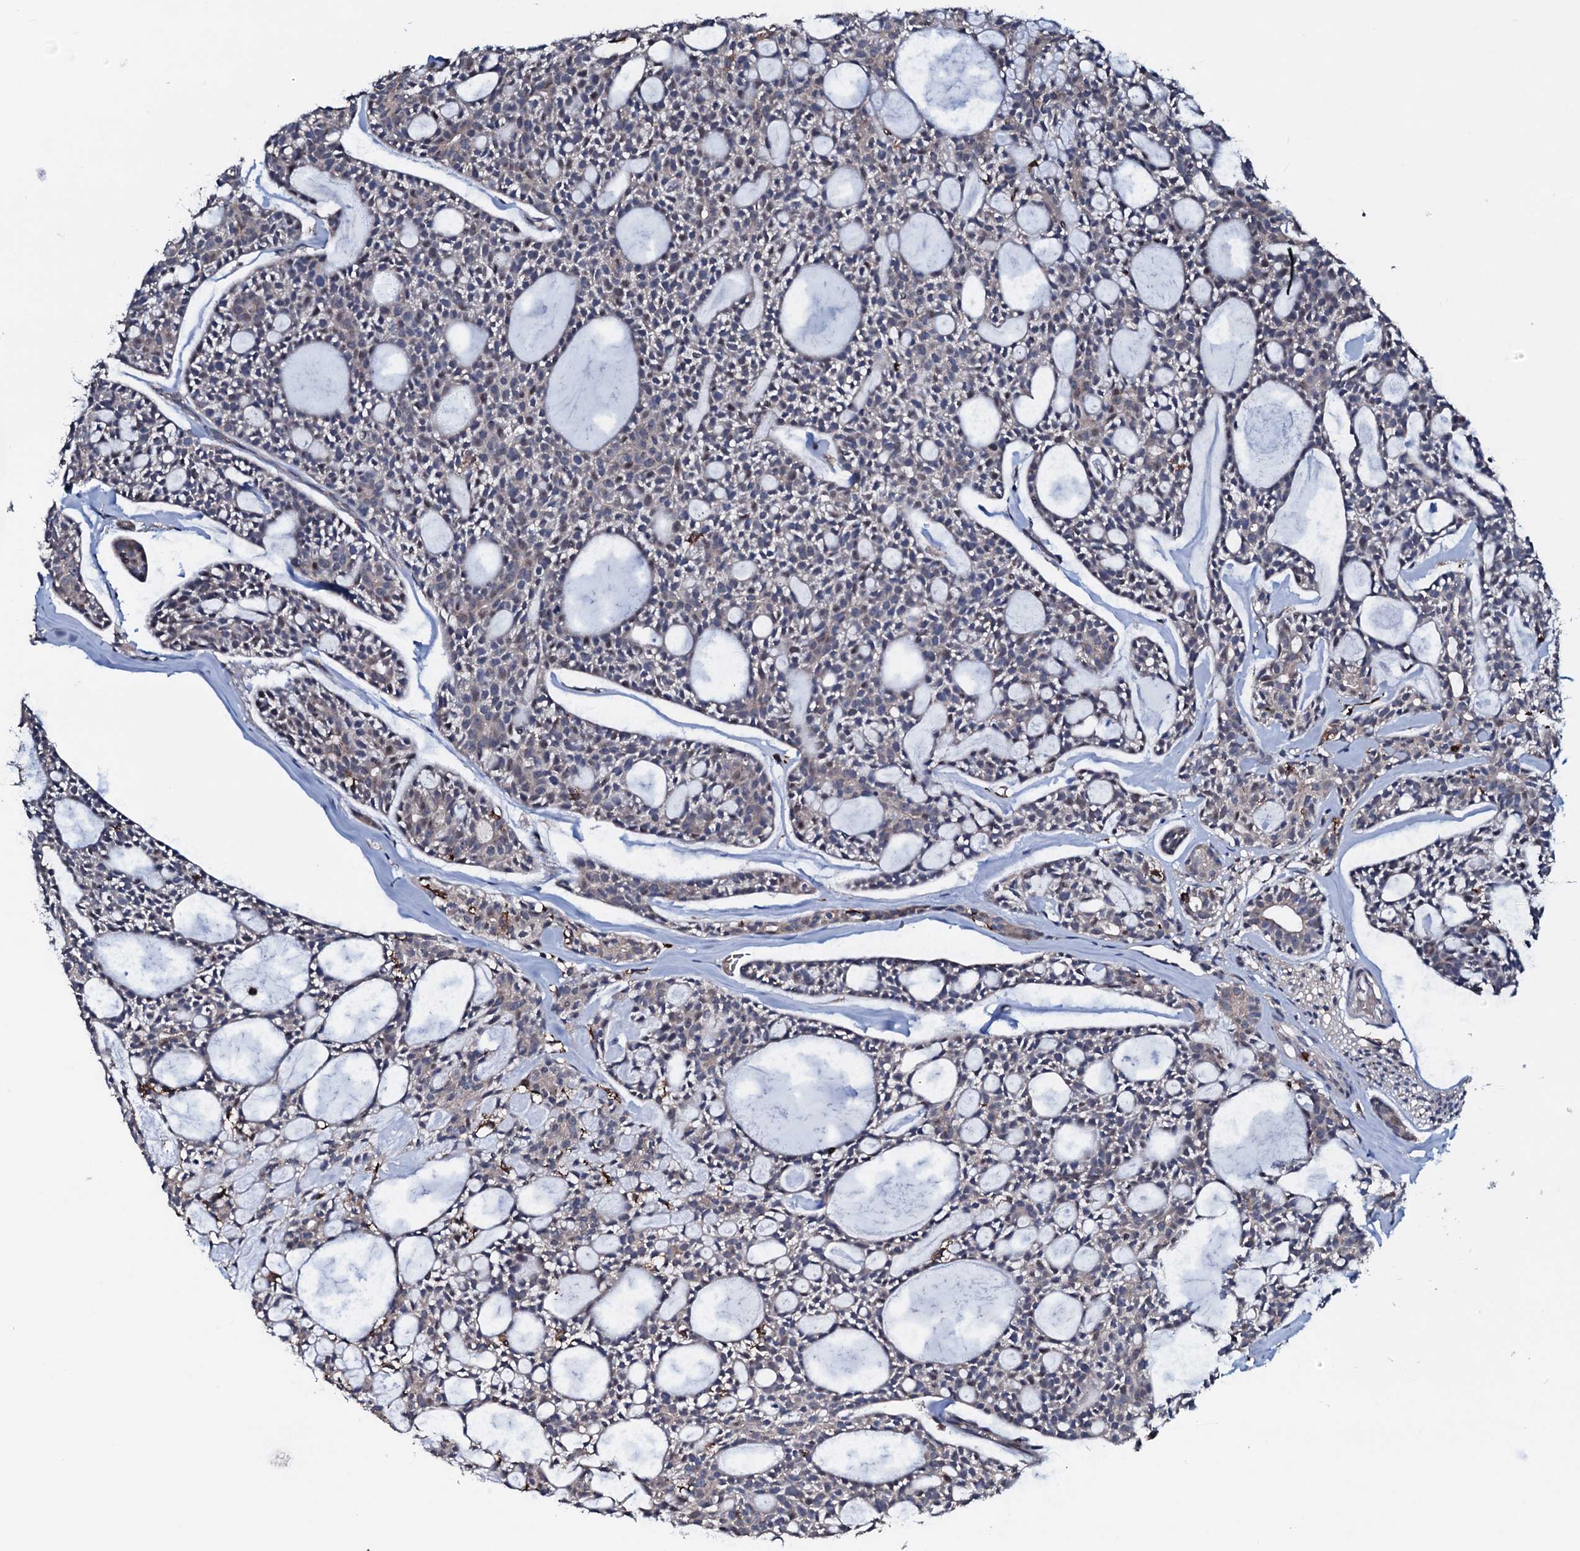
{"staining": {"intensity": "negative", "quantity": "none", "location": "none"}, "tissue": "head and neck cancer", "cell_type": "Tumor cells", "image_type": "cancer", "snomed": [{"axis": "morphology", "description": "Adenocarcinoma, NOS"}, {"axis": "topography", "description": "Salivary gland"}, {"axis": "topography", "description": "Head-Neck"}], "caption": "Tumor cells show no significant protein staining in head and neck adenocarcinoma.", "gene": "OGFOD2", "patient": {"sex": "male", "age": 55}}